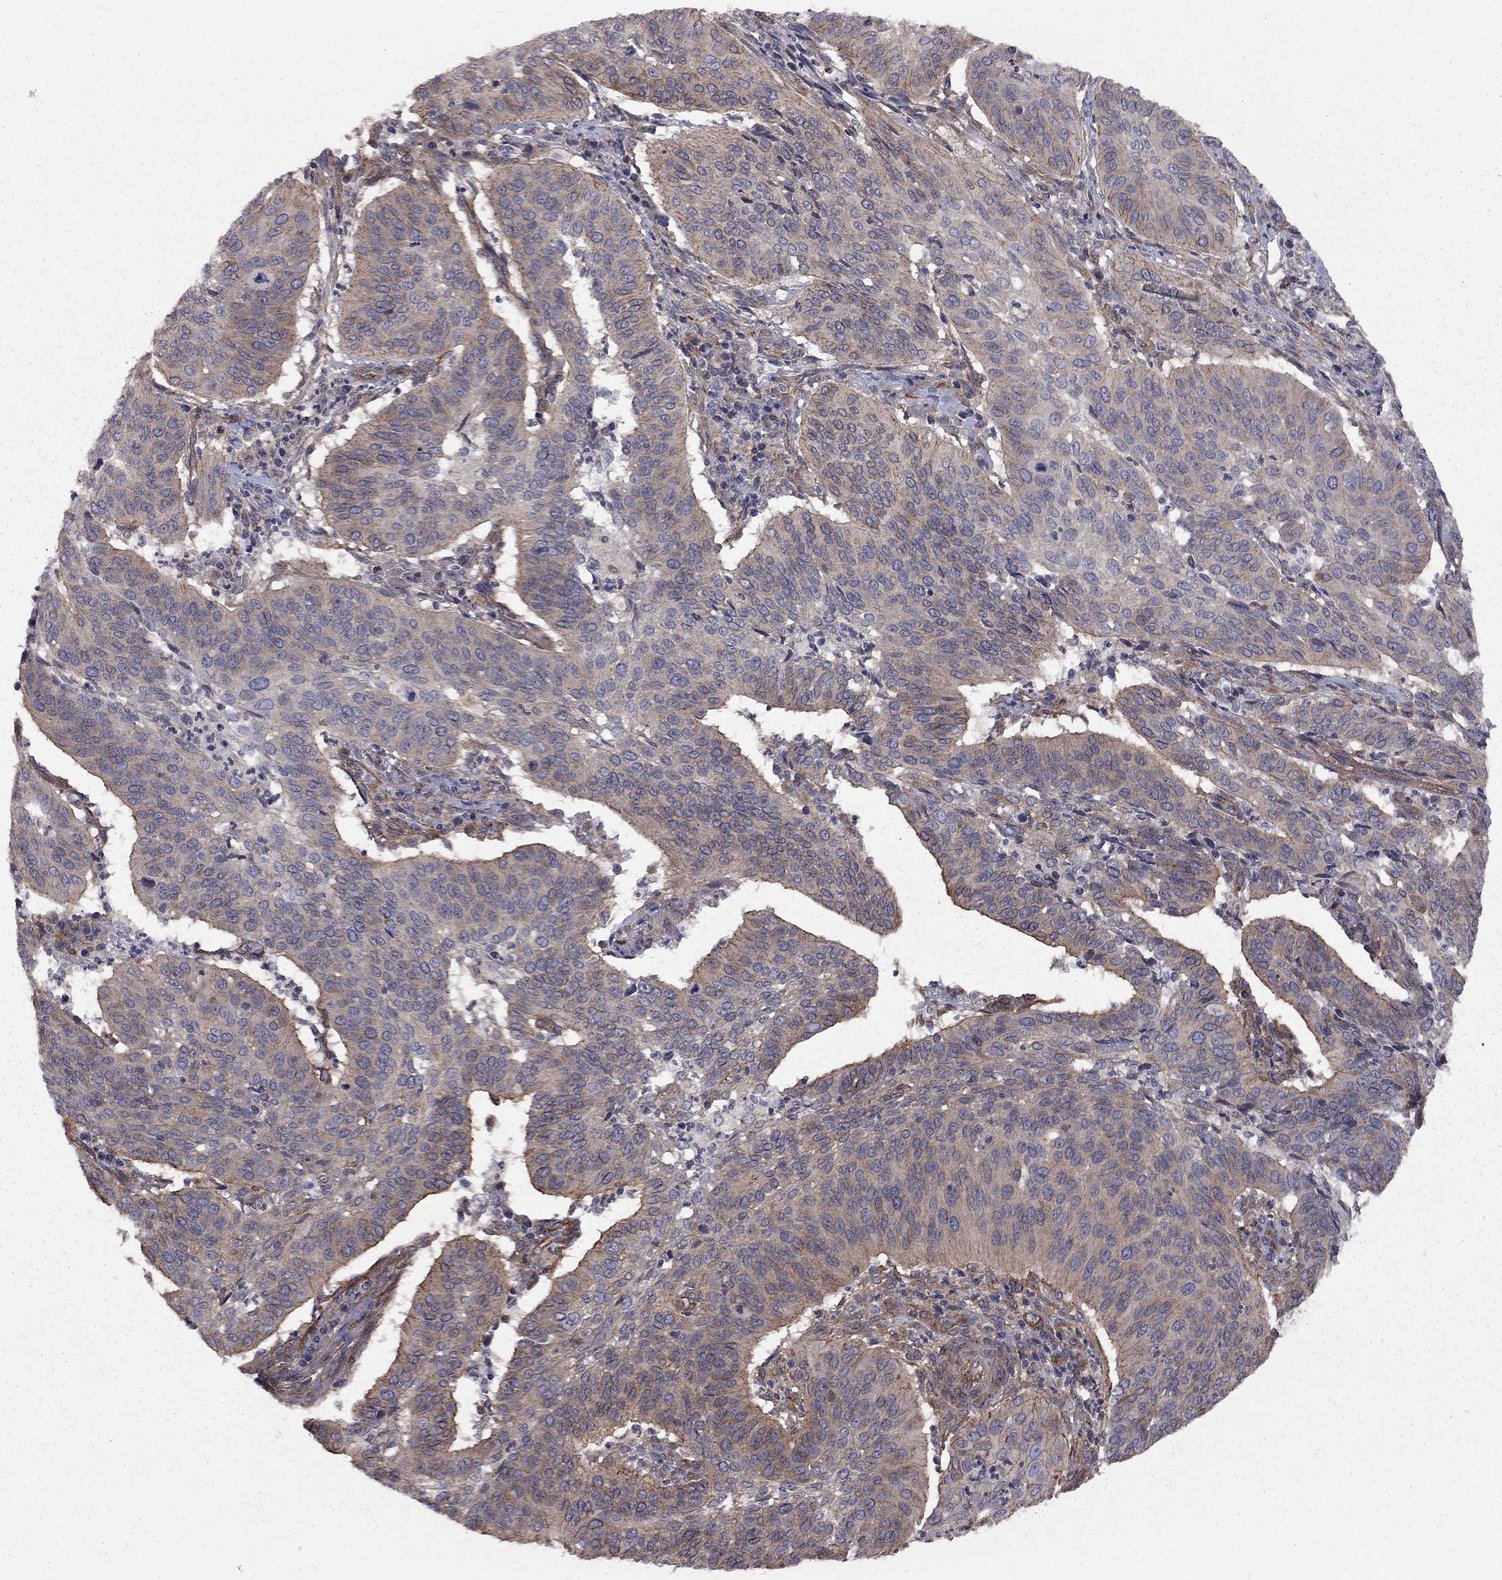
{"staining": {"intensity": "moderate", "quantity": "<25%", "location": "cytoplasmic/membranous"}, "tissue": "cervical cancer", "cell_type": "Tumor cells", "image_type": "cancer", "snomed": [{"axis": "morphology", "description": "Normal tissue, NOS"}, {"axis": "morphology", "description": "Squamous cell carcinoma, NOS"}, {"axis": "topography", "description": "Cervix"}], "caption": "Immunohistochemical staining of human squamous cell carcinoma (cervical) demonstrates moderate cytoplasmic/membranous protein expression in approximately <25% of tumor cells. (DAB IHC with brightfield microscopy, high magnification).", "gene": "RASEF", "patient": {"sex": "female", "age": 39}}